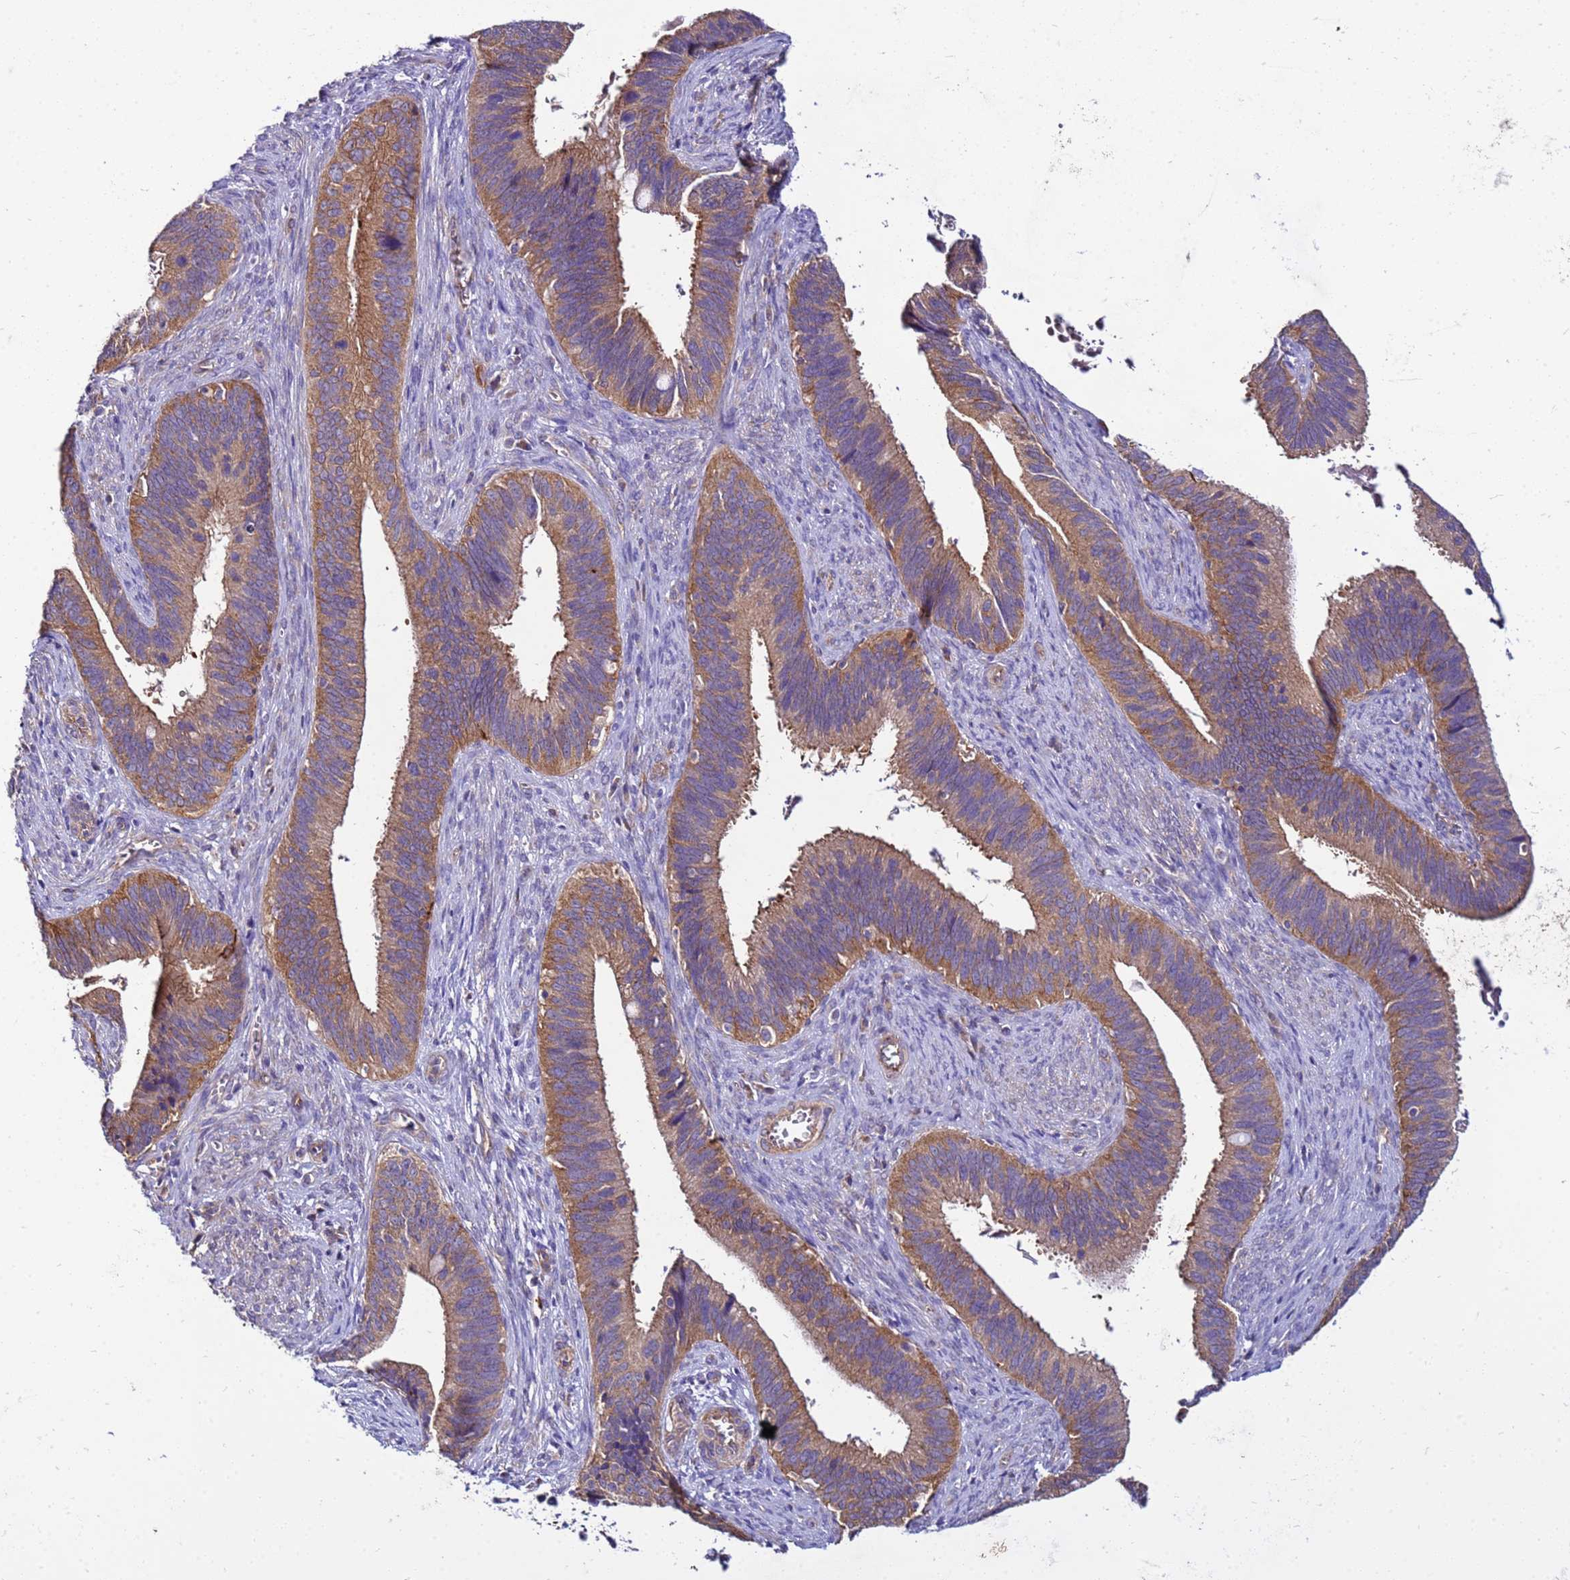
{"staining": {"intensity": "moderate", "quantity": ">75%", "location": "cytoplasmic/membranous"}, "tissue": "cervical cancer", "cell_type": "Tumor cells", "image_type": "cancer", "snomed": [{"axis": "morphology", "description": "Adenocarcinoma, NOS"}, {"axis": "topography", "description": "Cervix"}], "caption": "High-magnification brightfield microscopy of cervical adenocarcinoma stained with DAB (brown) and counterstained with hematoxylin (blue). tumor cells exhibit moderate cytoplasmic/membranous staining is identified in about>75% of cells.", "gene": "PKD1", "patient": {"sex": "female", "age": 42}}